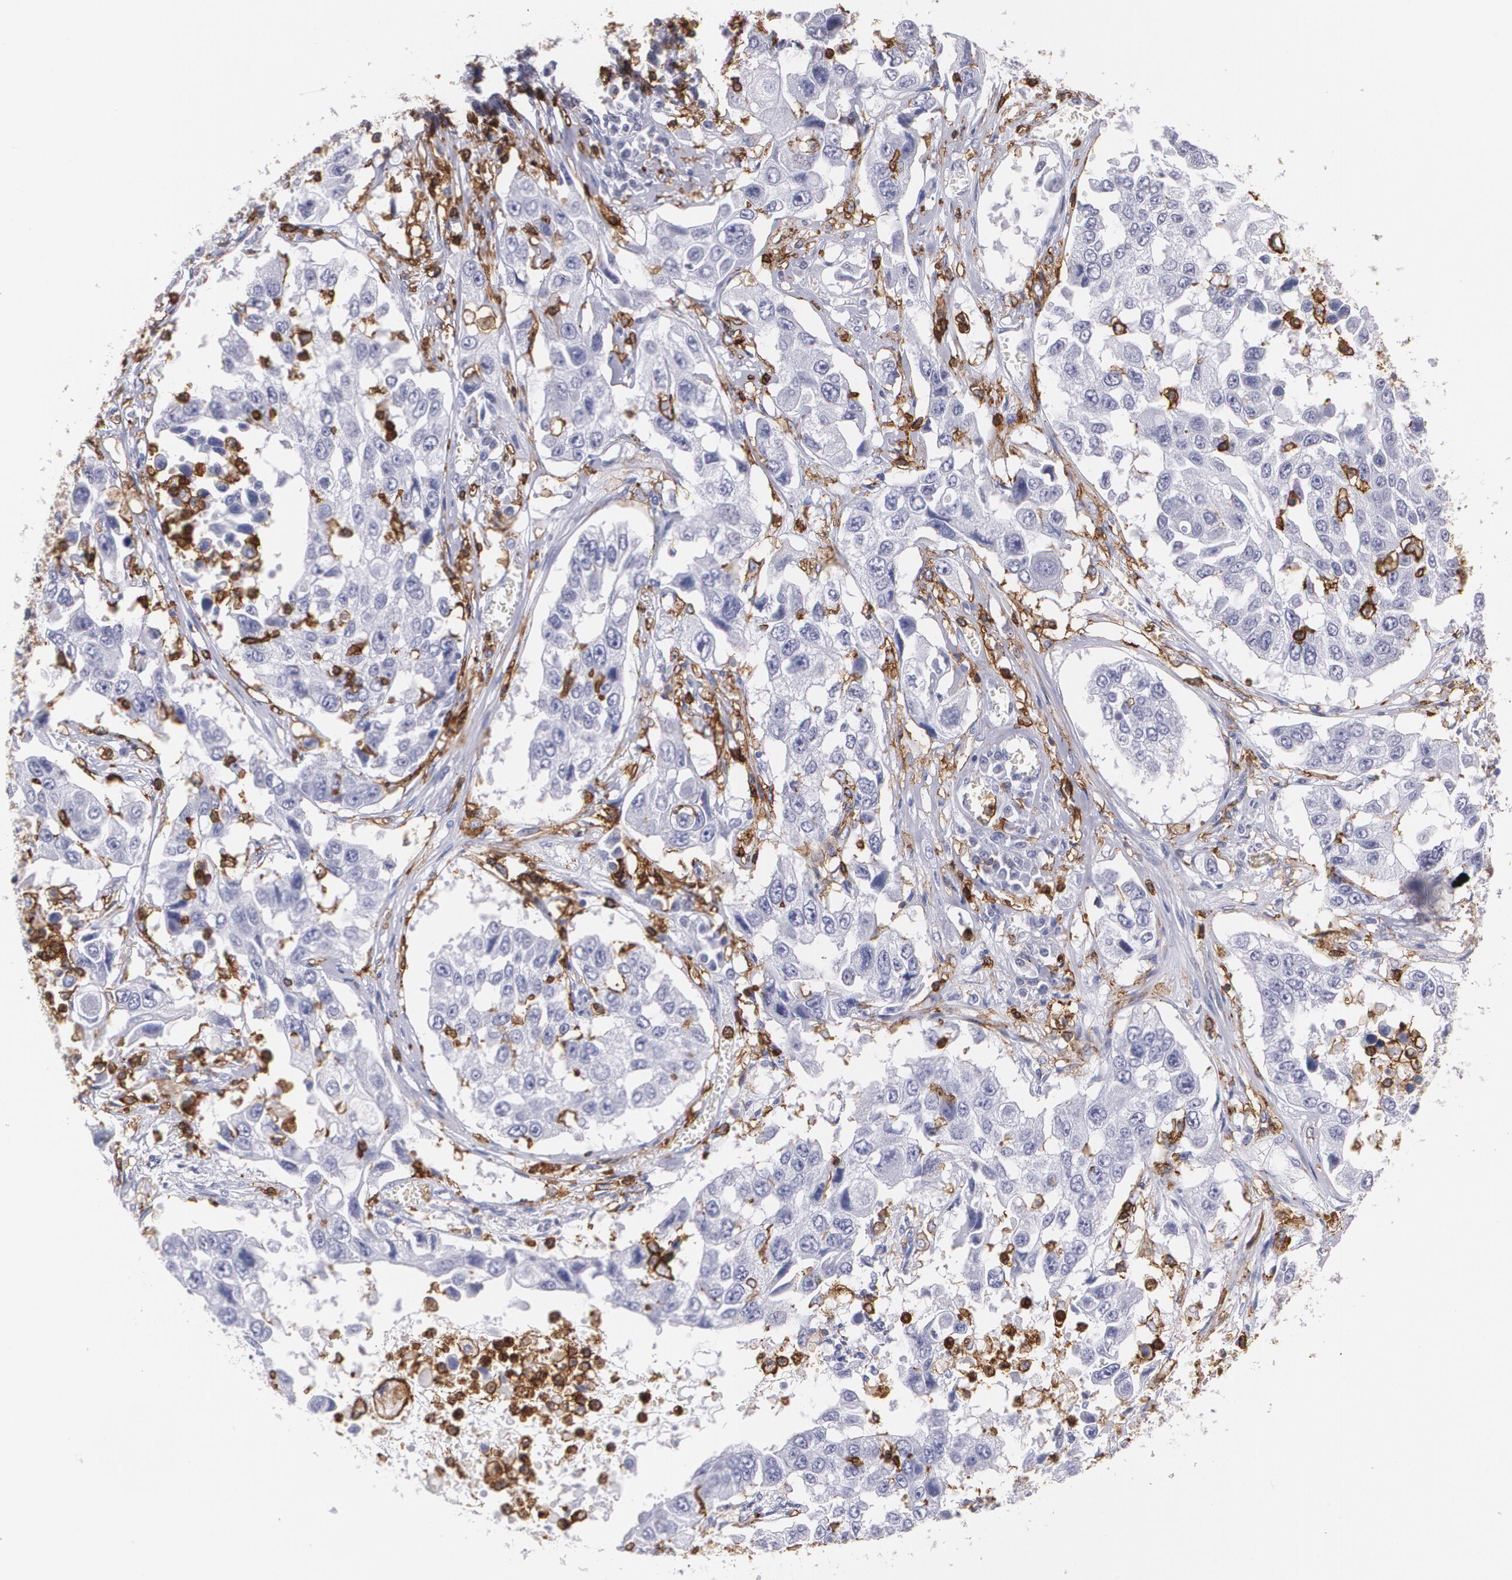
{"staining": {"intensity": "negative", "quantity": "none", "location": "none"}, "tissue": "lung cancer", "cell_type": "Tumor cells", "image_type": "cancer", "snomed": [{"axis": "morphology", "description": "Squamous cell carcinoma, NOS"}, {"axis": "topography", "description": "Lung"}], "caption": "Immunohistochemistry of human lung squamous cell carcinoma exhibits no positivity in tumor cells.", "gene": "PTPRC", "patient": {"sex": "male", "age": 71}}